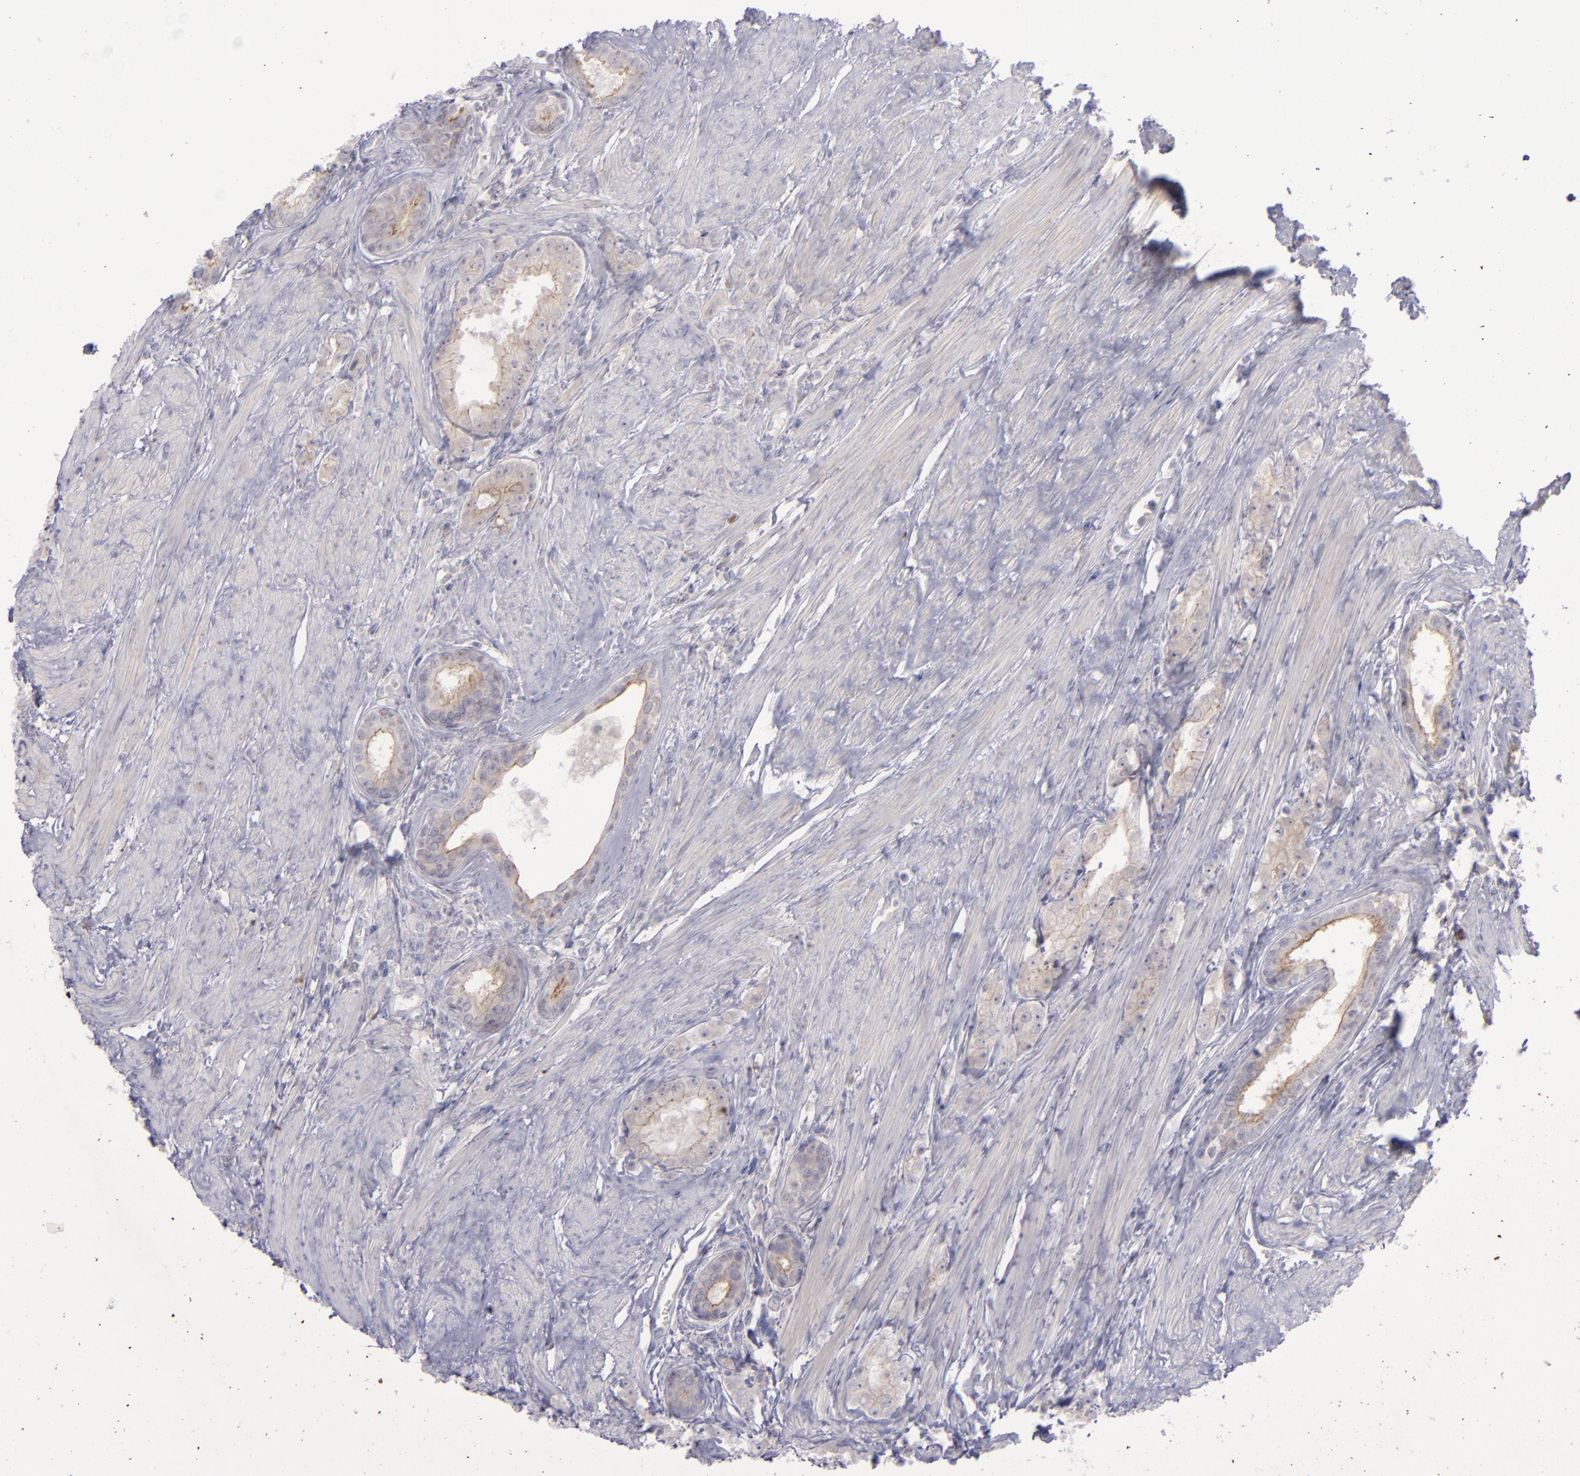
{"staining": {"intensity": "weak", "quantity": "25%-75%", "location": "cytoplasmic/membranous"}, "tissue": "prostate cancer", "cell_type": "Tumor cells", "image_type": "cancer", "snomed": [{"axis": "morphology", "description": "Adenocarcinoma, Medium grade"}, {"axis": "topography", "description": "Prostate"}], "caption": "Weak cytoplasmic/membranous protein staining is identified in approximately 25%-75% of tumor cells in prostate adenocarcinoma (medium-grade). (DAB (3,3'-diaminobenzidine) IHC with brightfield microscopy, high magnification).", "gene": "EVPL", "patient": {"sex": "male", "age": 72}}